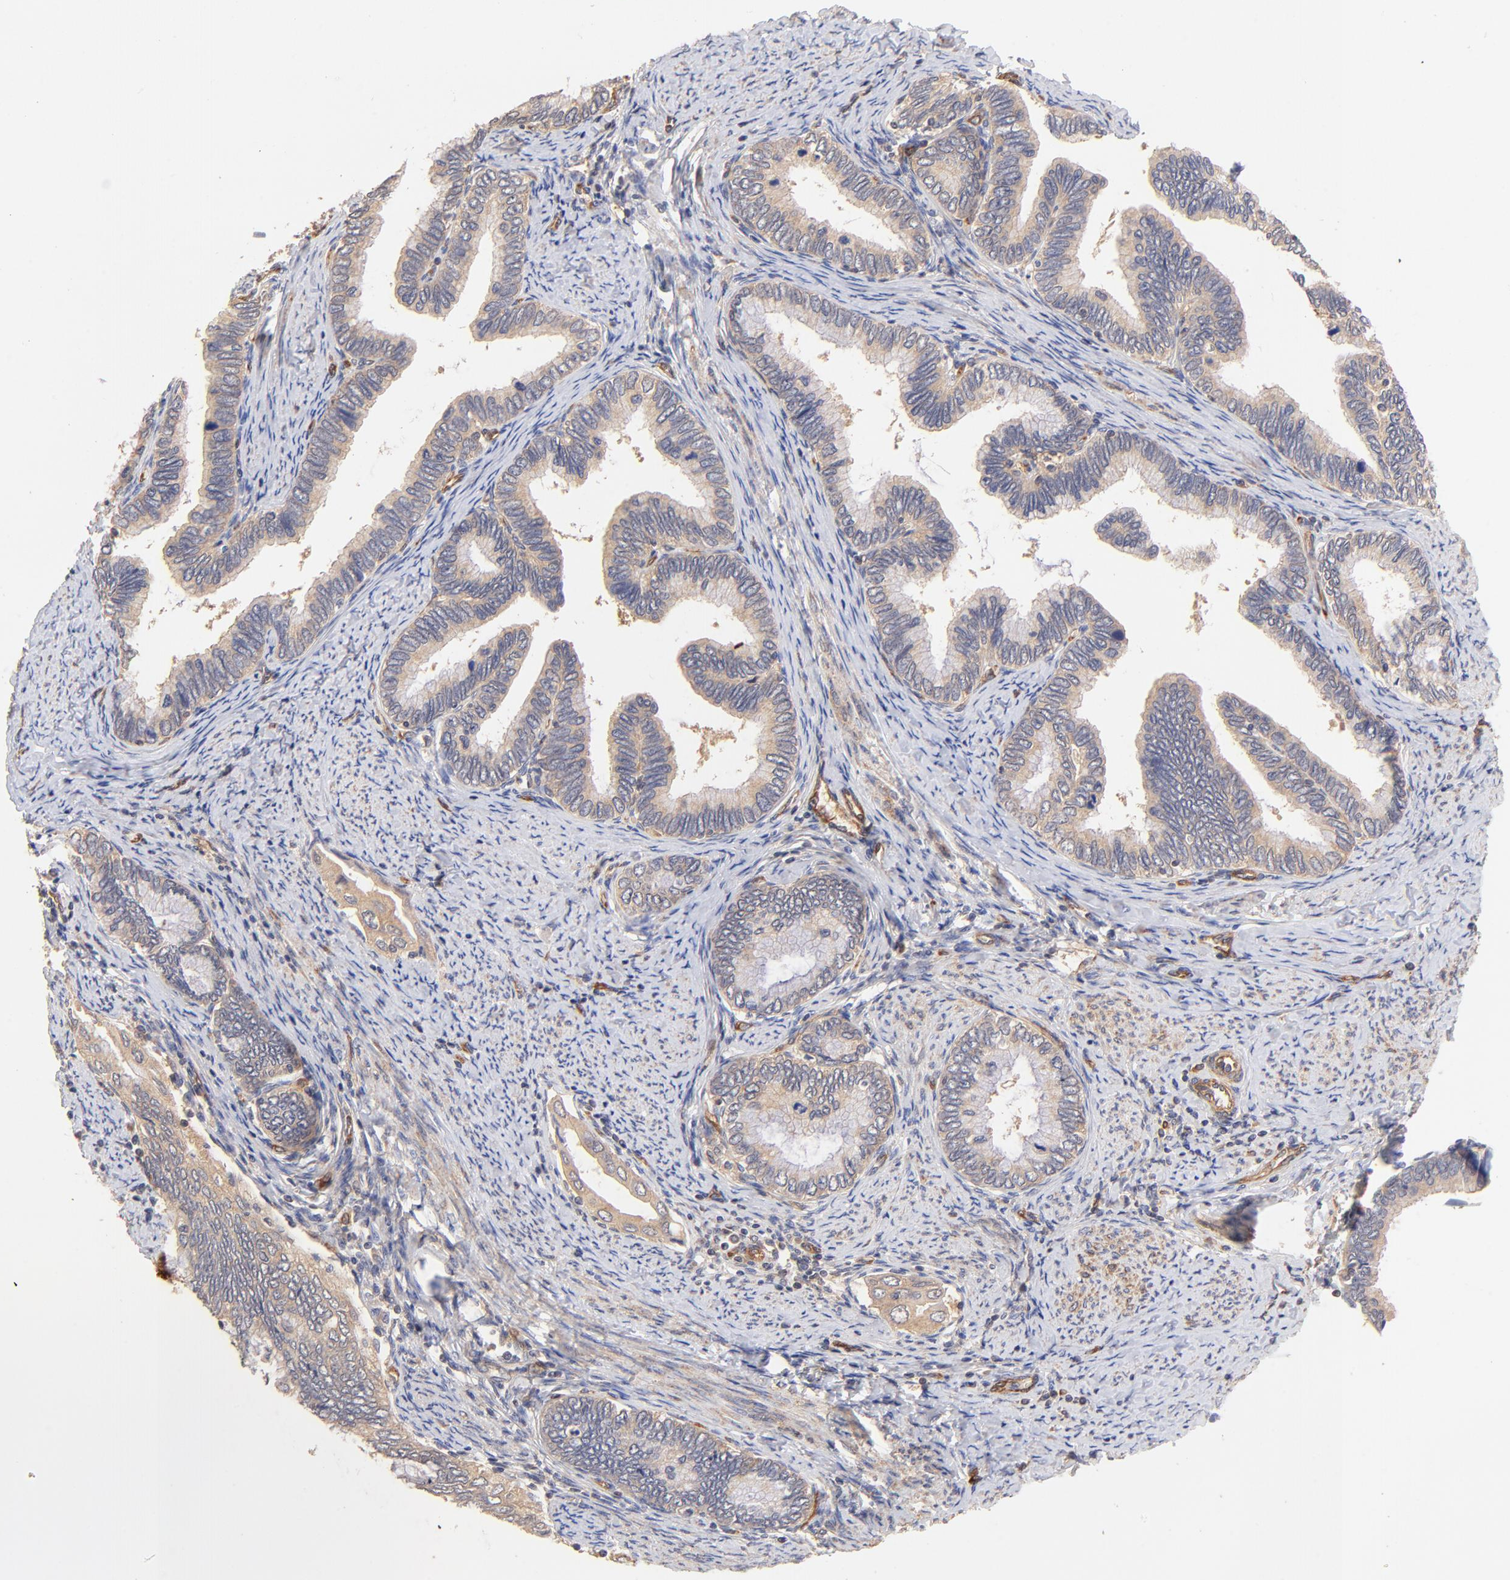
{"staining": {"intensity": "weak", "quantity": ">75%", "location": "cytoplasmic/membranous"}, "tissue": "cervical cancer", "cell_type": "Tumor cells", "image_type": "cancer", "snomed": [{"axis": "morphology", "description": "Adenocarcinoma, NOS"}, {"axis": "topography", "description": "Cervix"}], "caption": "Immunohistochemical staining of human cervical cancer (adenocarcinoma) reveals weak cytoplasmic/membranous protein positivity in about >75% of tumor cells.", "gene": "TNFAIP3", "patient": {"sex": "female", "age": 49}}